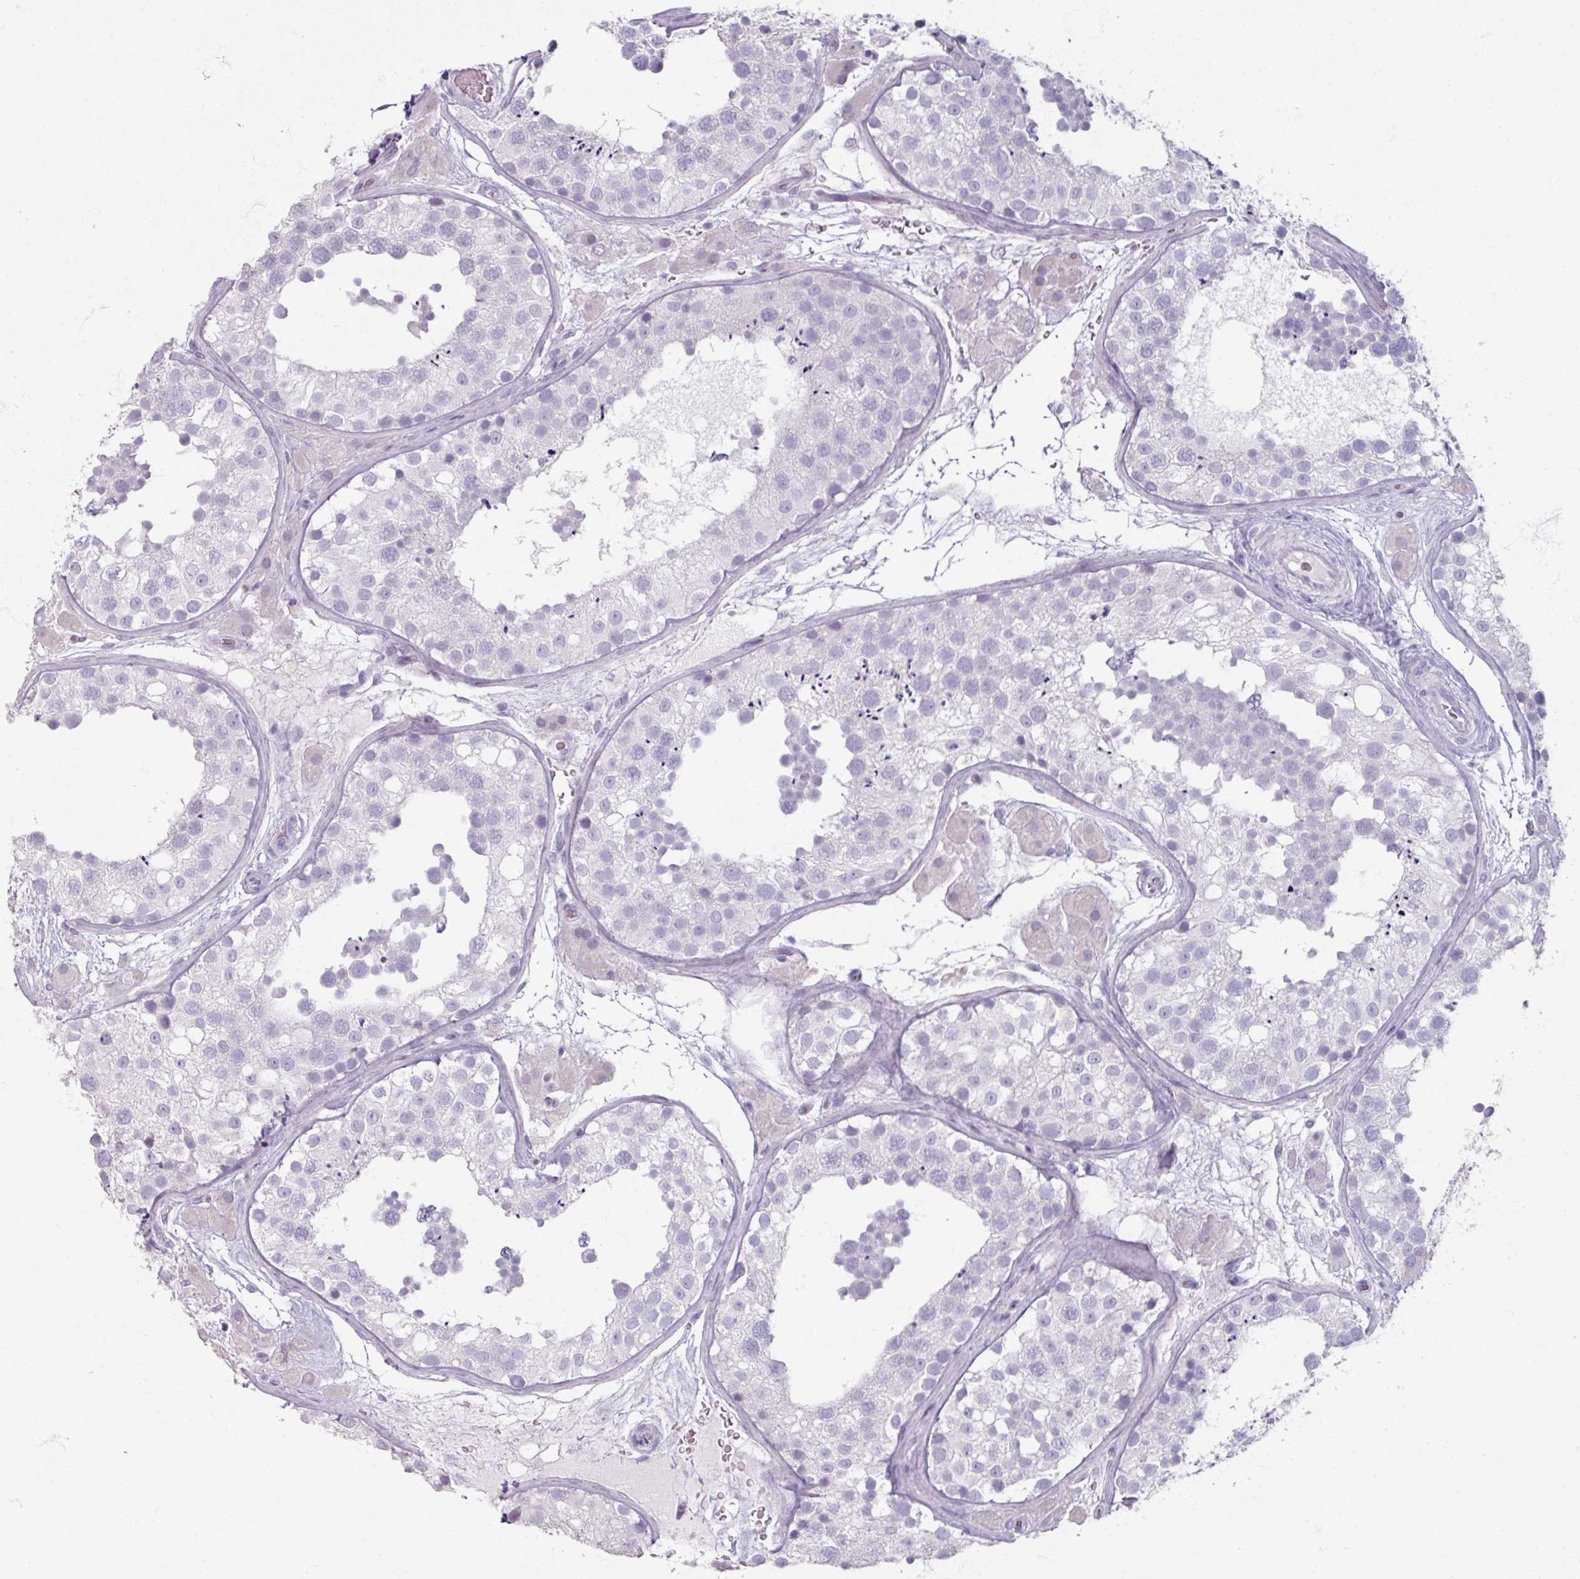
{"staining": {"intensity": "negative", "quantity": "none", "location": "none"}, "tissue": "testis", "cell_type": "Cells in seminiferous ducts", "image_type": "normal", "snomed": [{"axis": "morphology", "description": "Normal tissue, NOS"}, {"axis": "topography", "description": "Testis"}], "caption": "This is an IHC image of normal human testis. There is no staining in cells in seminiferous ducts.", "gene": "TG", "patient": {"sex": "male", "age": 26}}